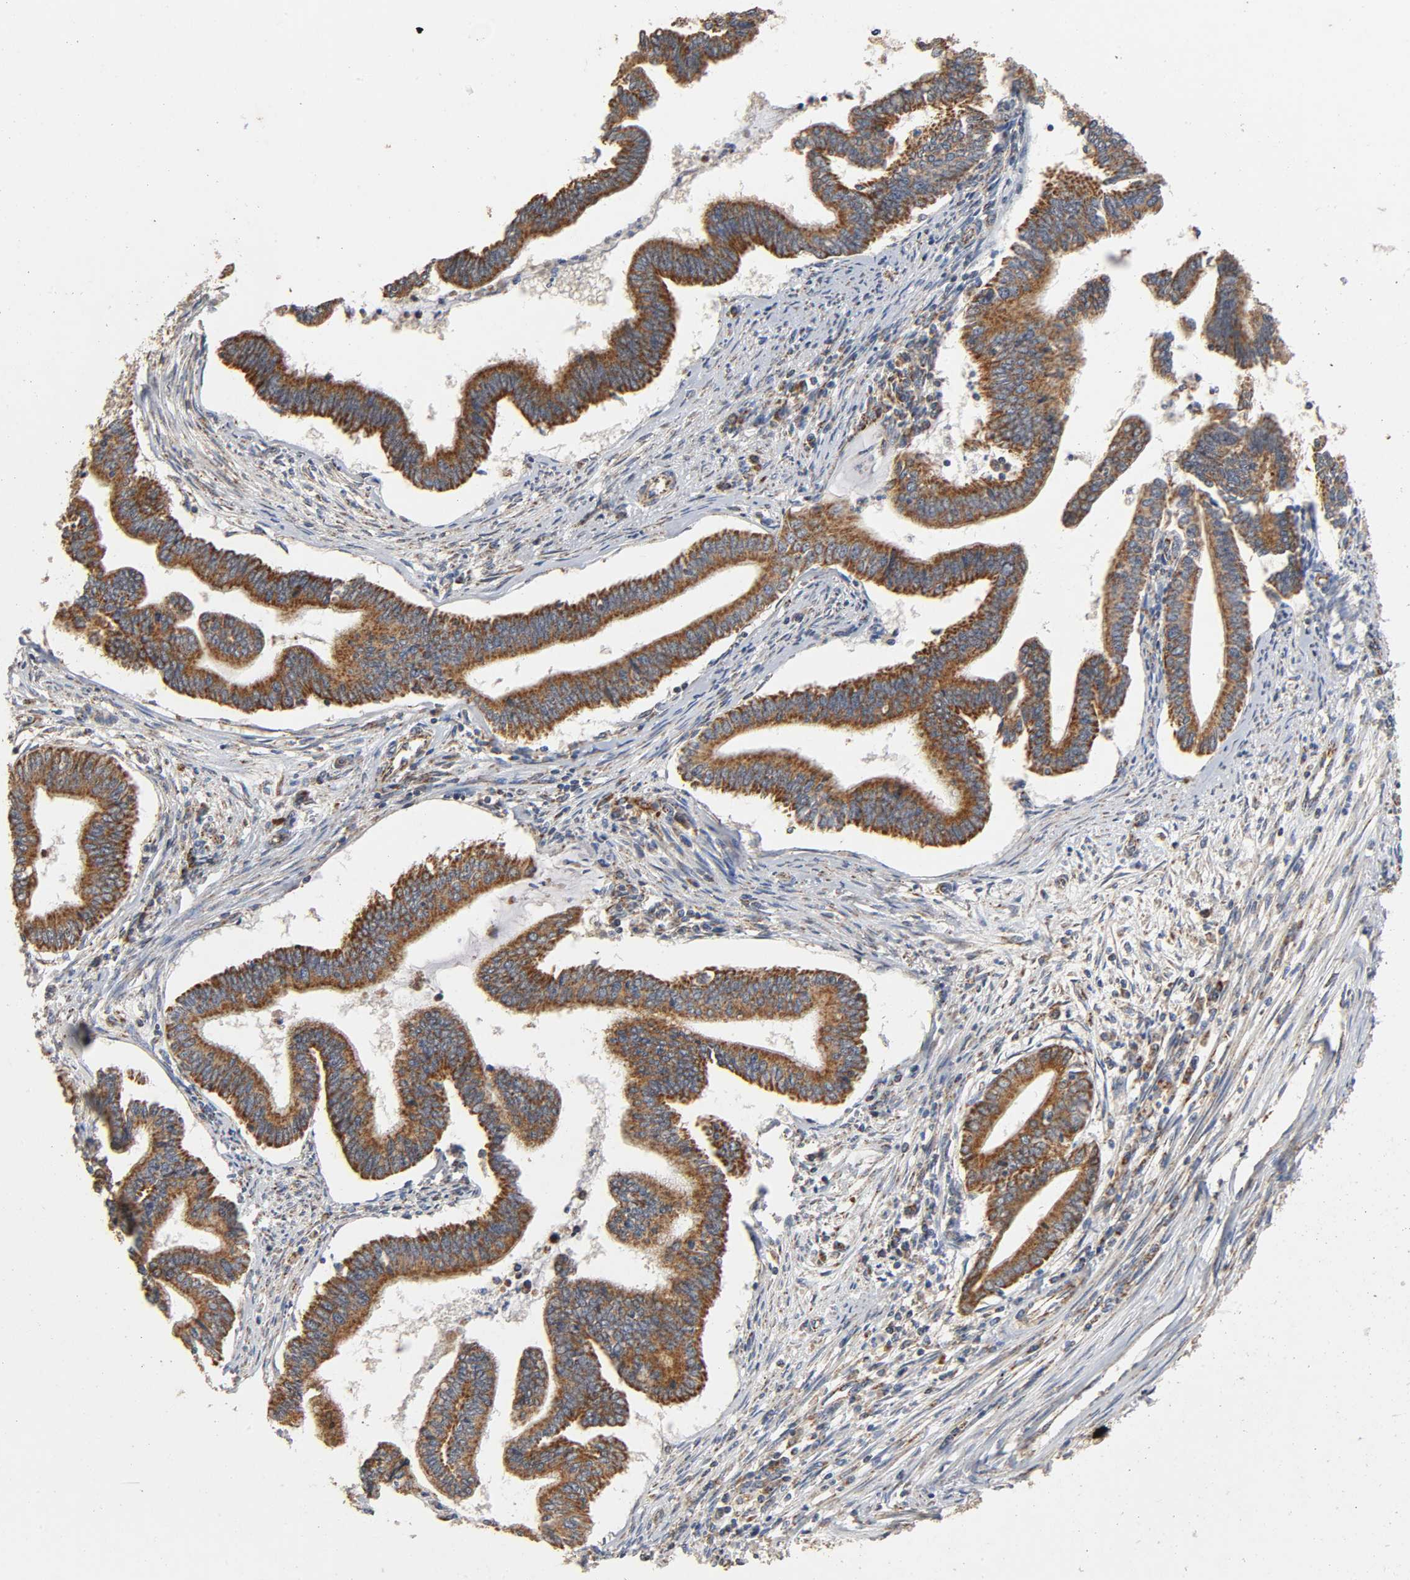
{"staining": {"intensity": "strong", "quantity": ">75%", "location": "cytoplasmic/membranous"}, "tissue": "cervical cancer", "cell_type": "Tumor cells", "image_type": "cancer", "snomed": [{"axis": "morphology", "description": "Adenocarcinoma, NOS"}, {"axis": "topography", "description": "Cervix"}], "caption": "Human cervical cancer (adenocarcinoma) stained with a protein marker demonstrates strong staining in tumor cells.", "gene": "NDUFS3", "patient": {"sex": "female", "age": 36}}